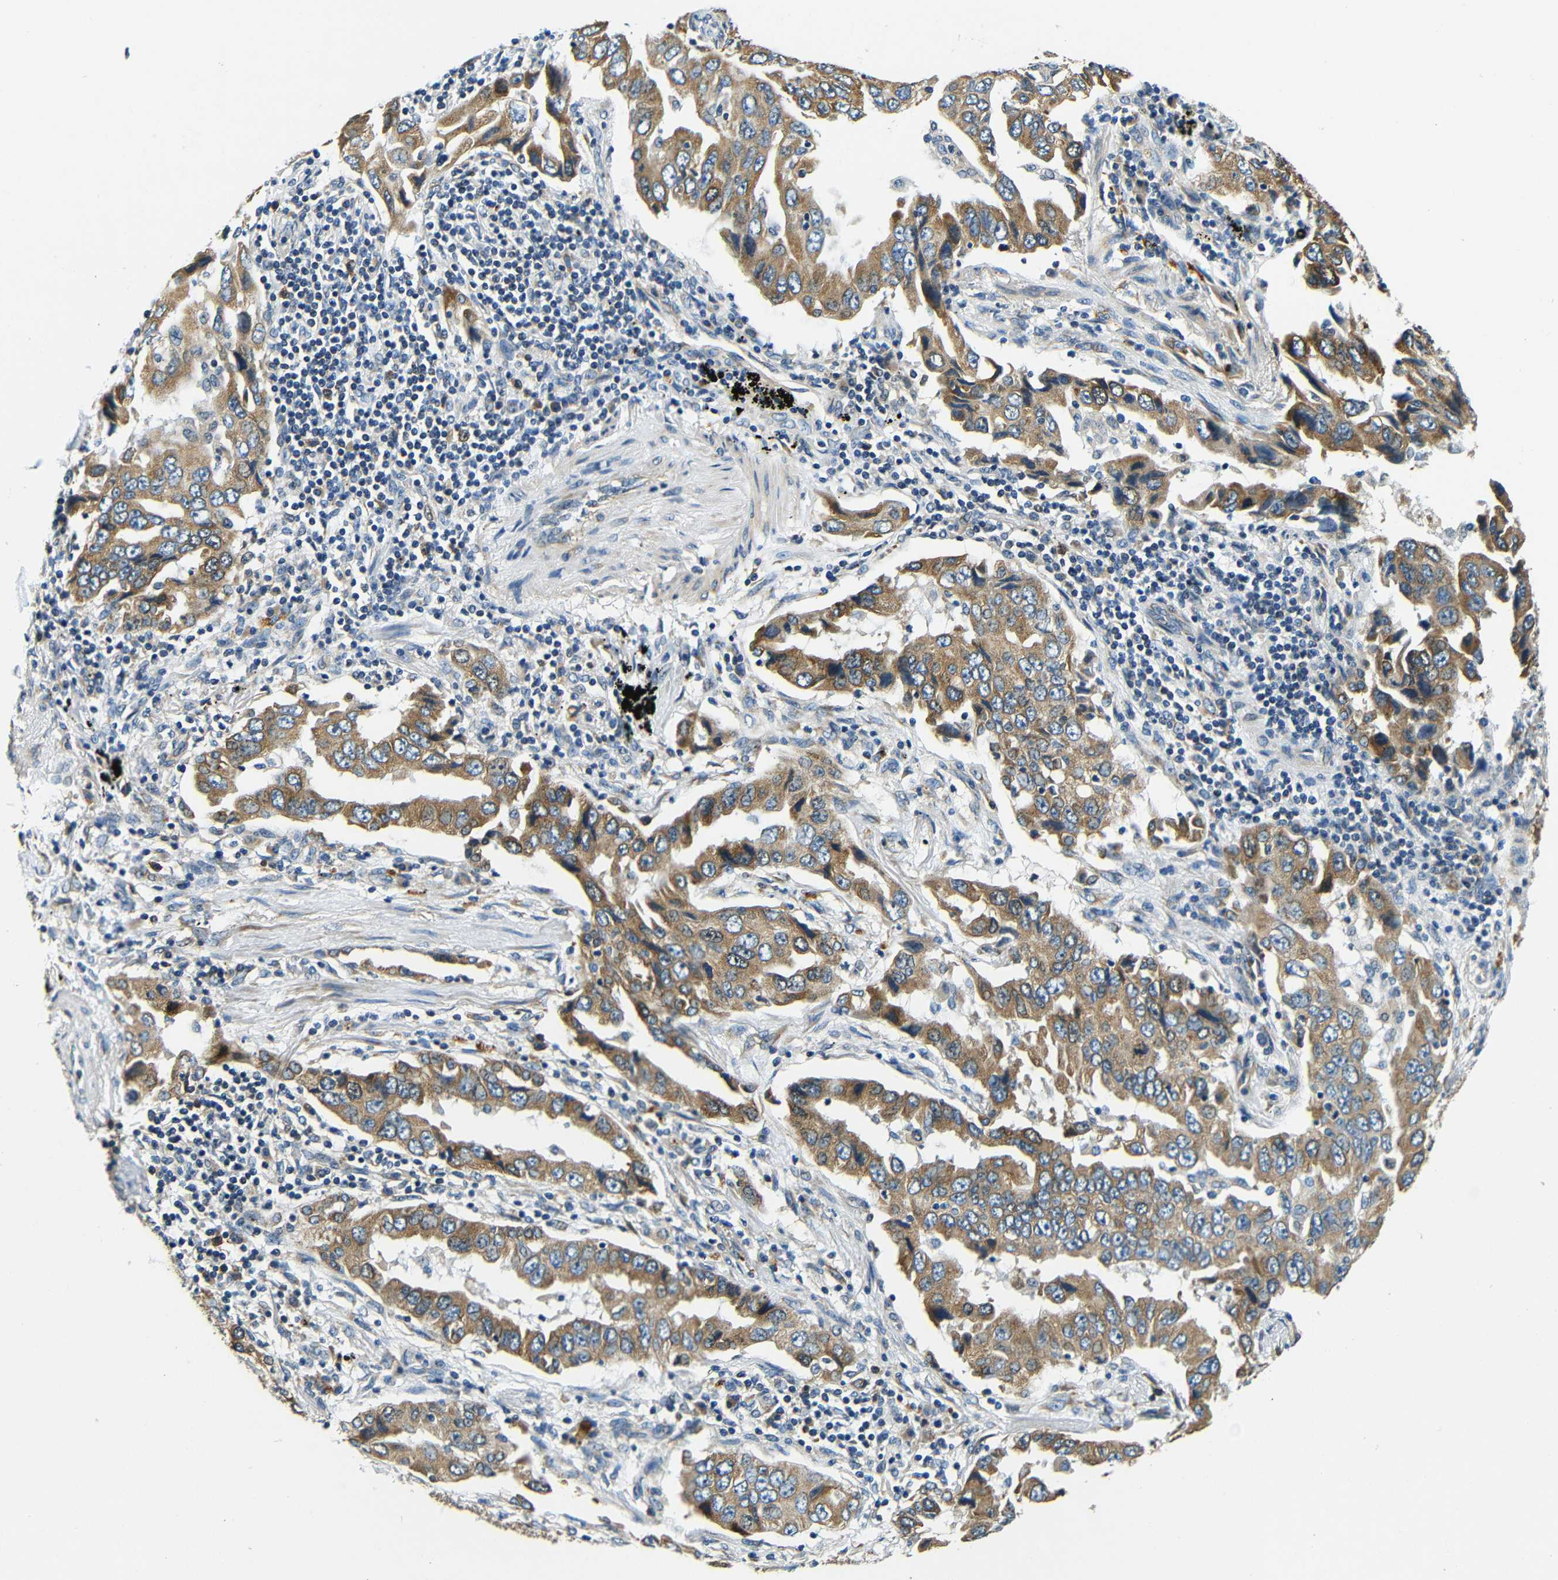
{"staining": {"intensity": "moderate", "quantity": ">75%", "location": "cytoplasmic/membranous"}, "tissue": "lung cancer", "cell_type": "Tumor cells", "image_type": "cancer", "snomed": [{"axis": "morphology", "description": "Adenocarcinoma, NOS"}, {"axis": "topography", "description": "Lung"}], "caption": "Moderate cytoplasmic/membranous positivity is present in approximately >75% of tumor cells in lung cancer (adenocarcinoma).", "gene": "VAPB", "patient": {"sex": "female", "age": 65}}